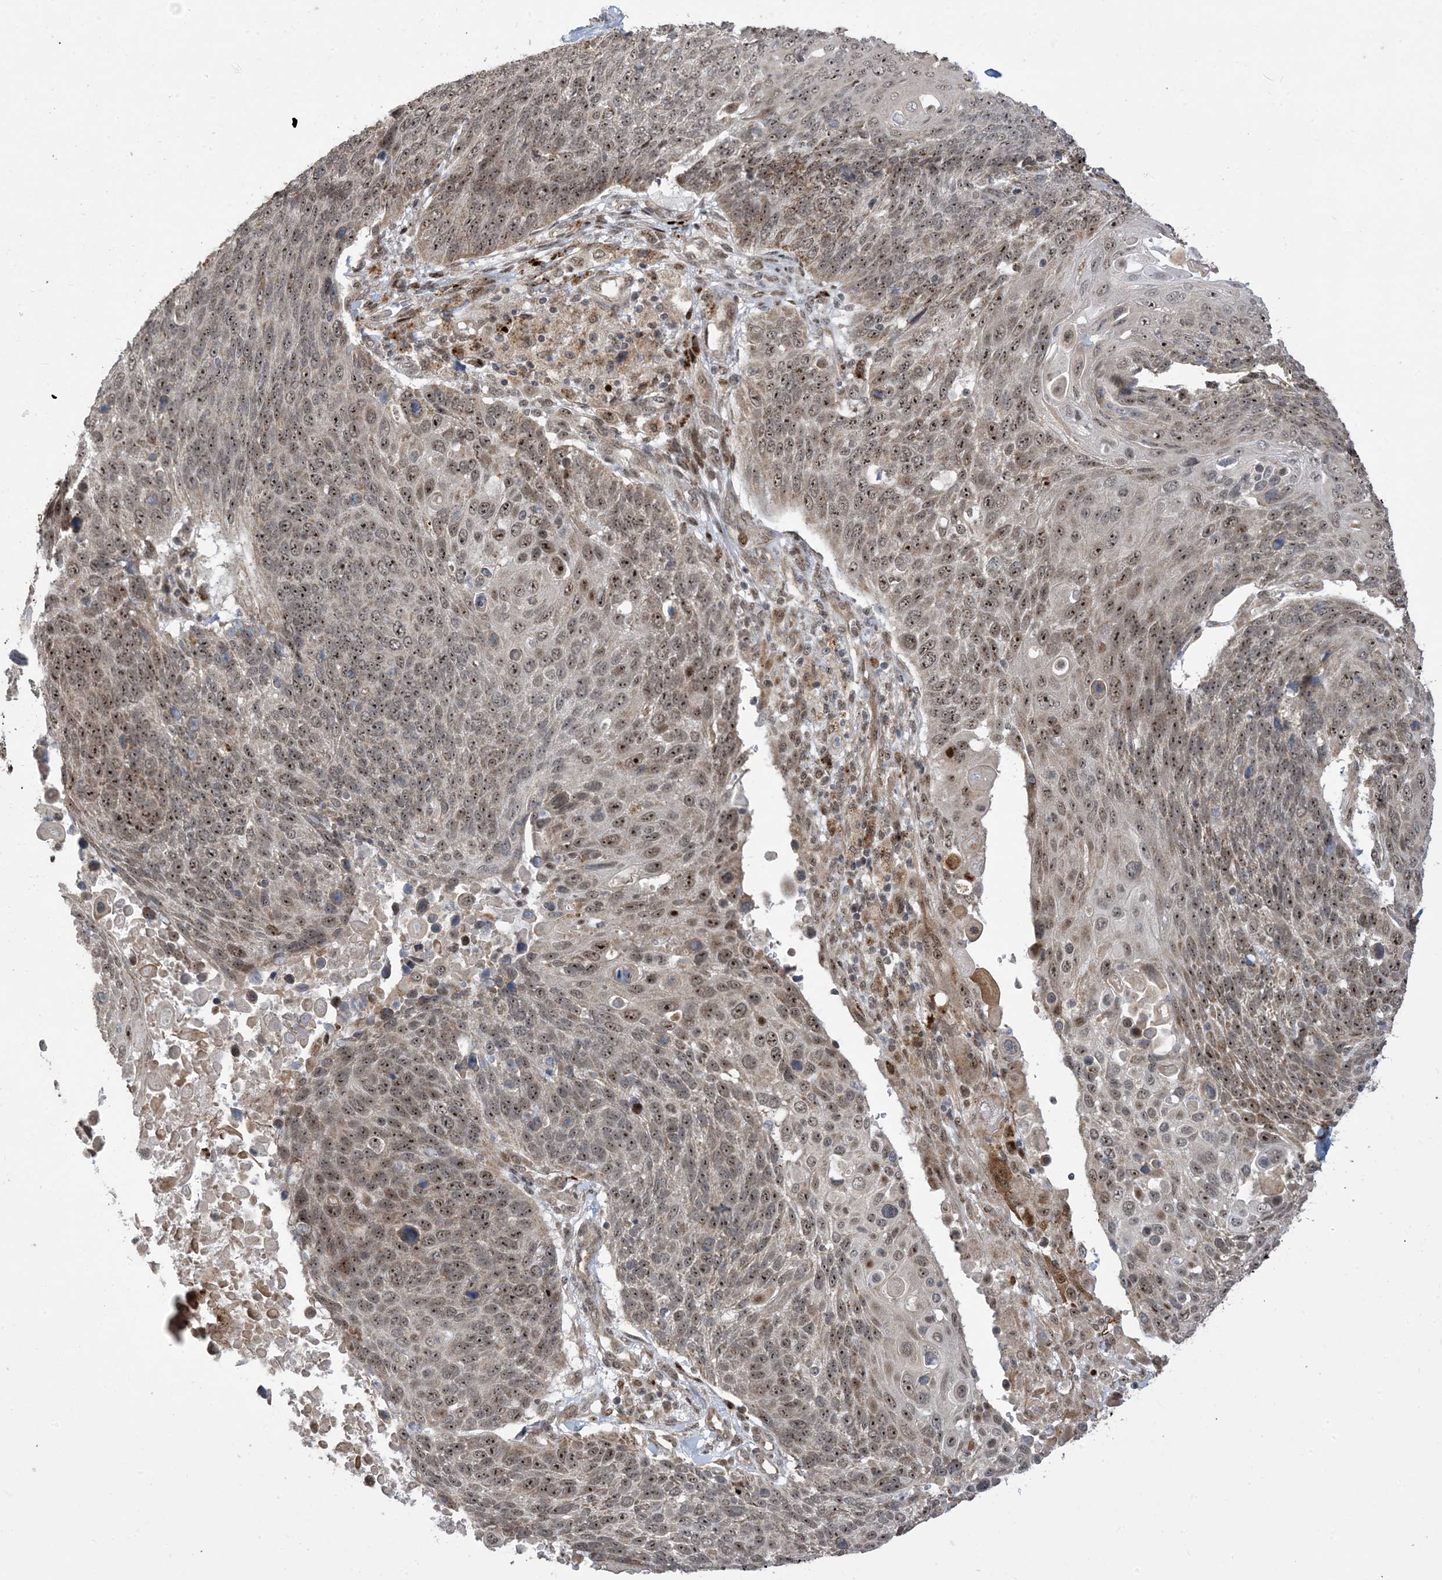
{"staining": {"intensity": "strong", "quantity": ">75%", "location": "nuclear"}, "tissue": "lung cancer", "cell_type": "Tumor cells", "image_type": "cancer", "snomed": [{"axis": "morphology", "description": "Squamous cell carcinoma, NOS"}, {"axis": "topography", "description": "Lung"}], "caption": "IHC (DAB) staining of squamous cell carcinoma (lung) reveals strong nuclear protein expression in about >75% of tumor cells.", "gene": "FAM9B", "patient": {"sex": "male", "age": 66}}